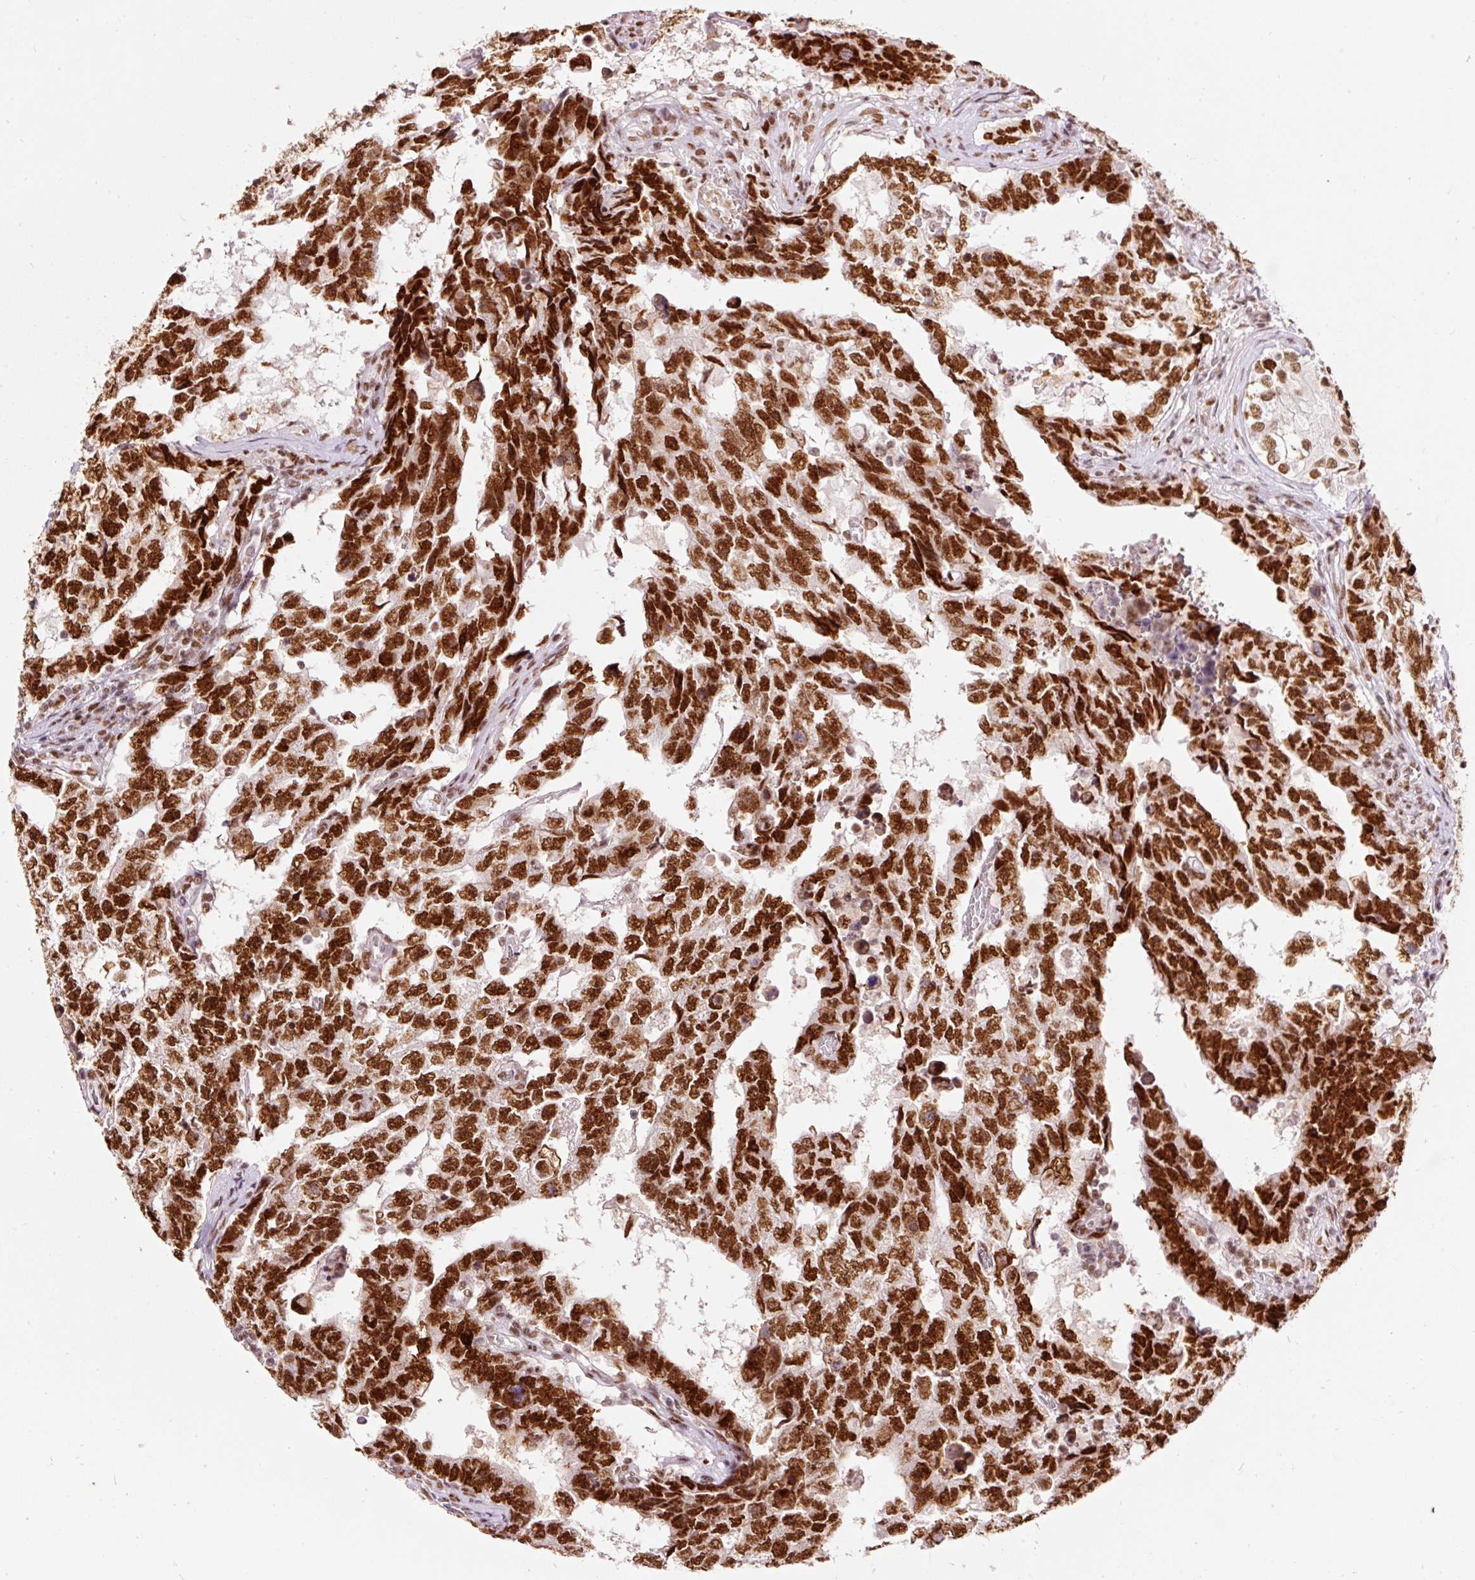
{"staining": {"intensity": "strong", "quantity": ">75%", "location": "nuclear"}, "tissue": "testis cancer", "cell_type": "Tumor cells", "image_type": "cancer", "snomed": [{"axis": "morphology", "description": "Carcinoma, Embryonal, NOS"}, {"axis": "topography", "description": "Testis"}], "caption": "Testis embryonal carcinoma tissue exhibits strong nuclear positivity in about >75% of tumor cells, visualized by immunohistochemistry.", "gene": "HNRNPC", "patient": {"sex": "male", "age": 25}}